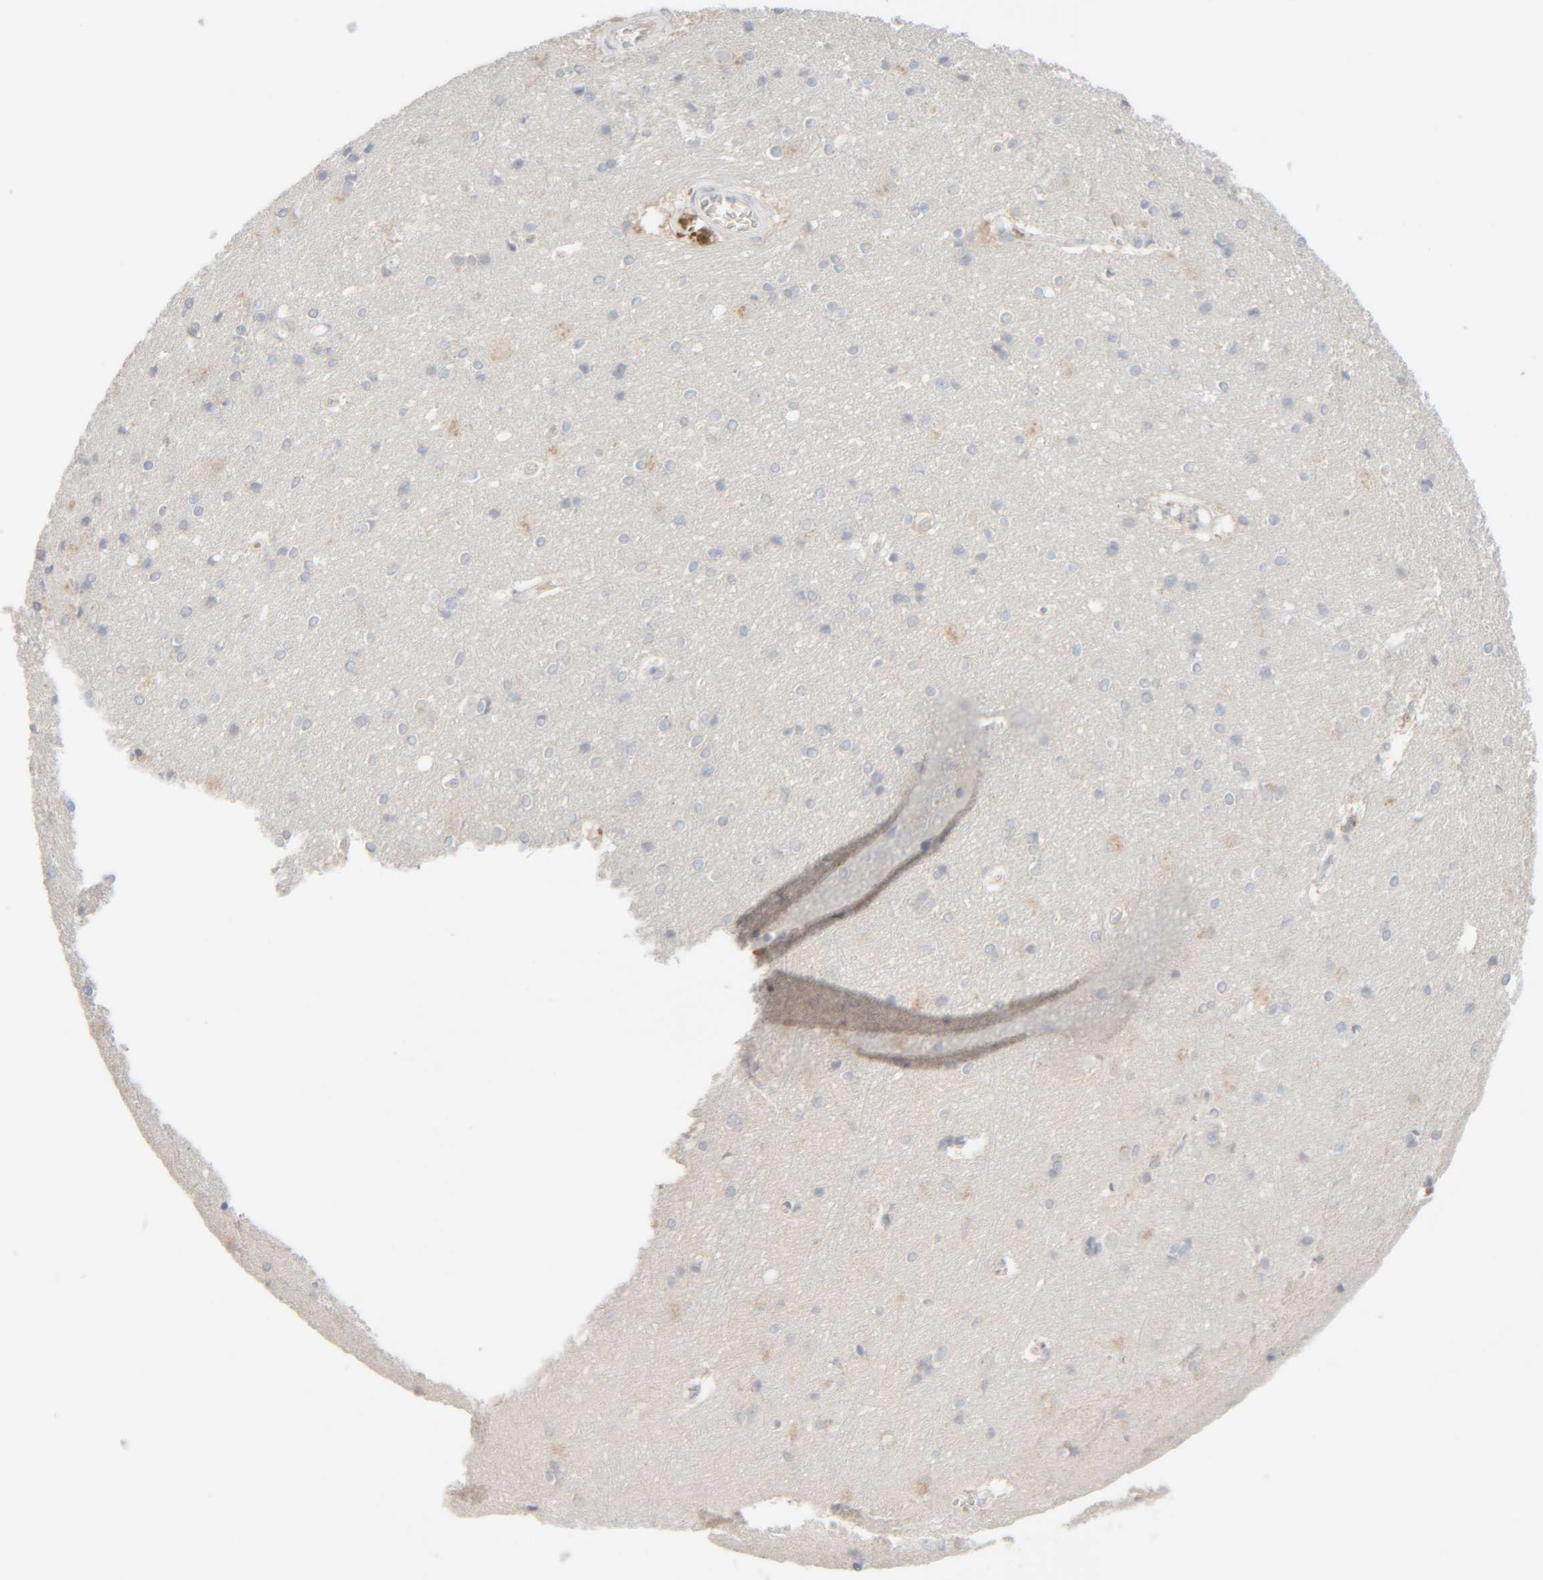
{"staining": {"intensity": "negative", "quantity": "none", "location": "none"}, "tissue": "cerebral cortex", "cell_type": "Endothelial cells", "image_type": "normal", "snomed": [{"axis": "morphology", "description": "Normal tissue, NOS"}, {"axis": "topography", "description": "Cerebral cortex"}], "caption": "Immunohistochemistry histopathology image of benign human cerebral cortex stained for a protein (brown), which shows no positivity in endothelial cells.", "gene": "RIDA", "patient": {"sex": "male", "age": 54}}